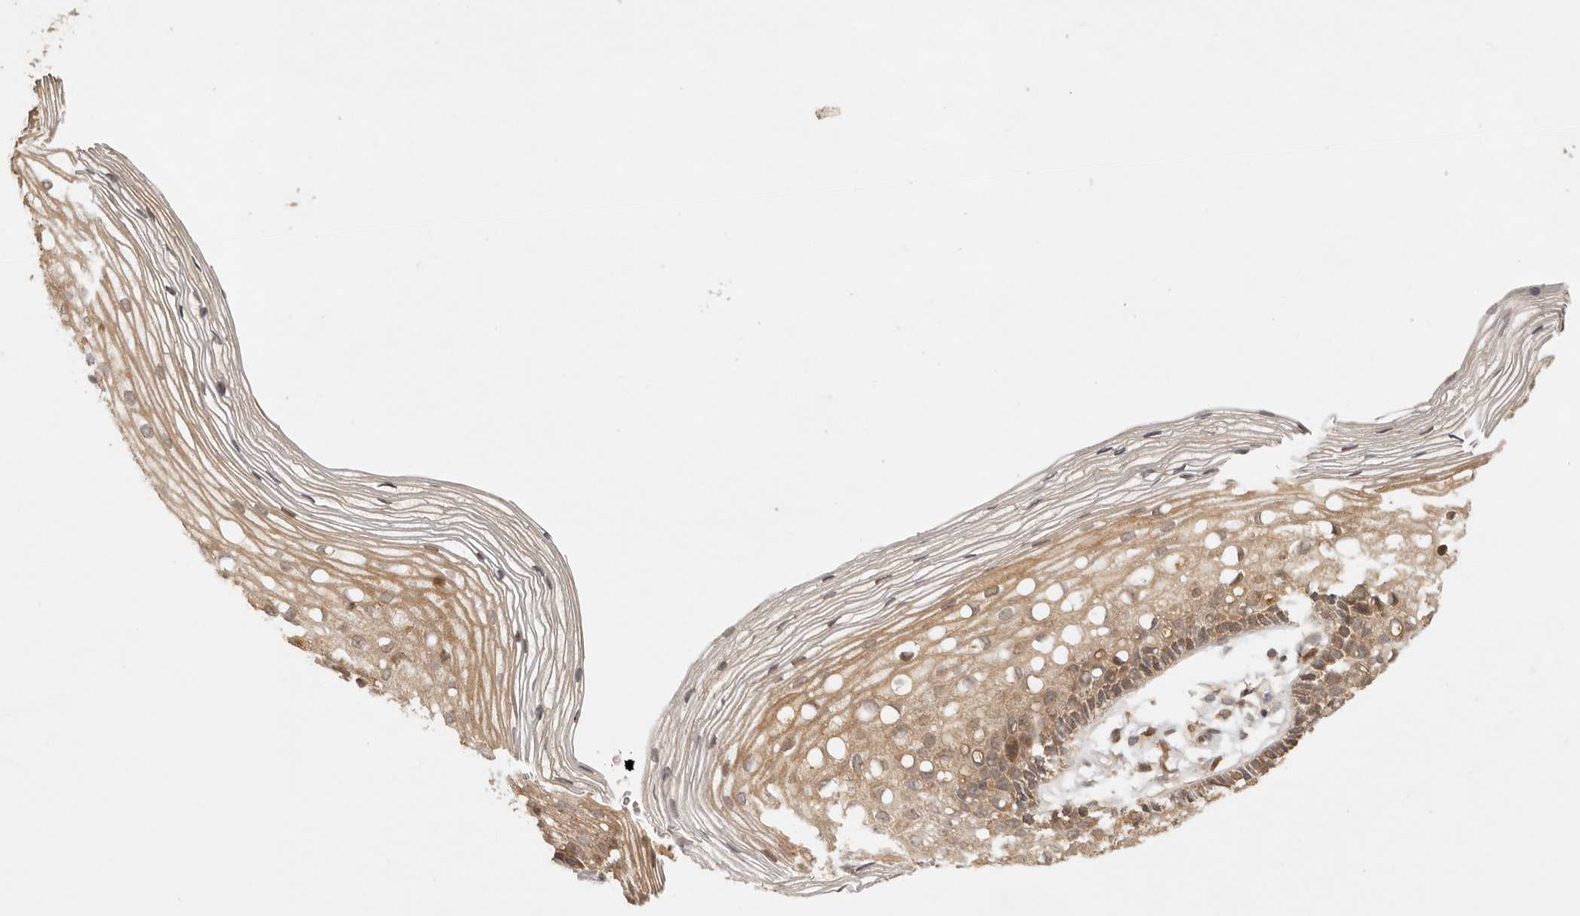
{"staining": {"intensity": "moderate", "quantity": "25%-75%", "location": "cytoplasmic/membranous"}, "tissue": "cervix", "cell_type": "Glandular cells", "image_type": "normal", "snomed": [{"axis": "morphology", "description": "Normal tissue, NOS"}, {"axis": "topography", "description": "Cervix"}], "caption": "Moderate cytoplasmic/membranous protein positivity is appreciated in about 25%-75% of glandular cells in cervix.", "gene": "ANKRD61", "patient": {"sex": "female", "age": 27}}